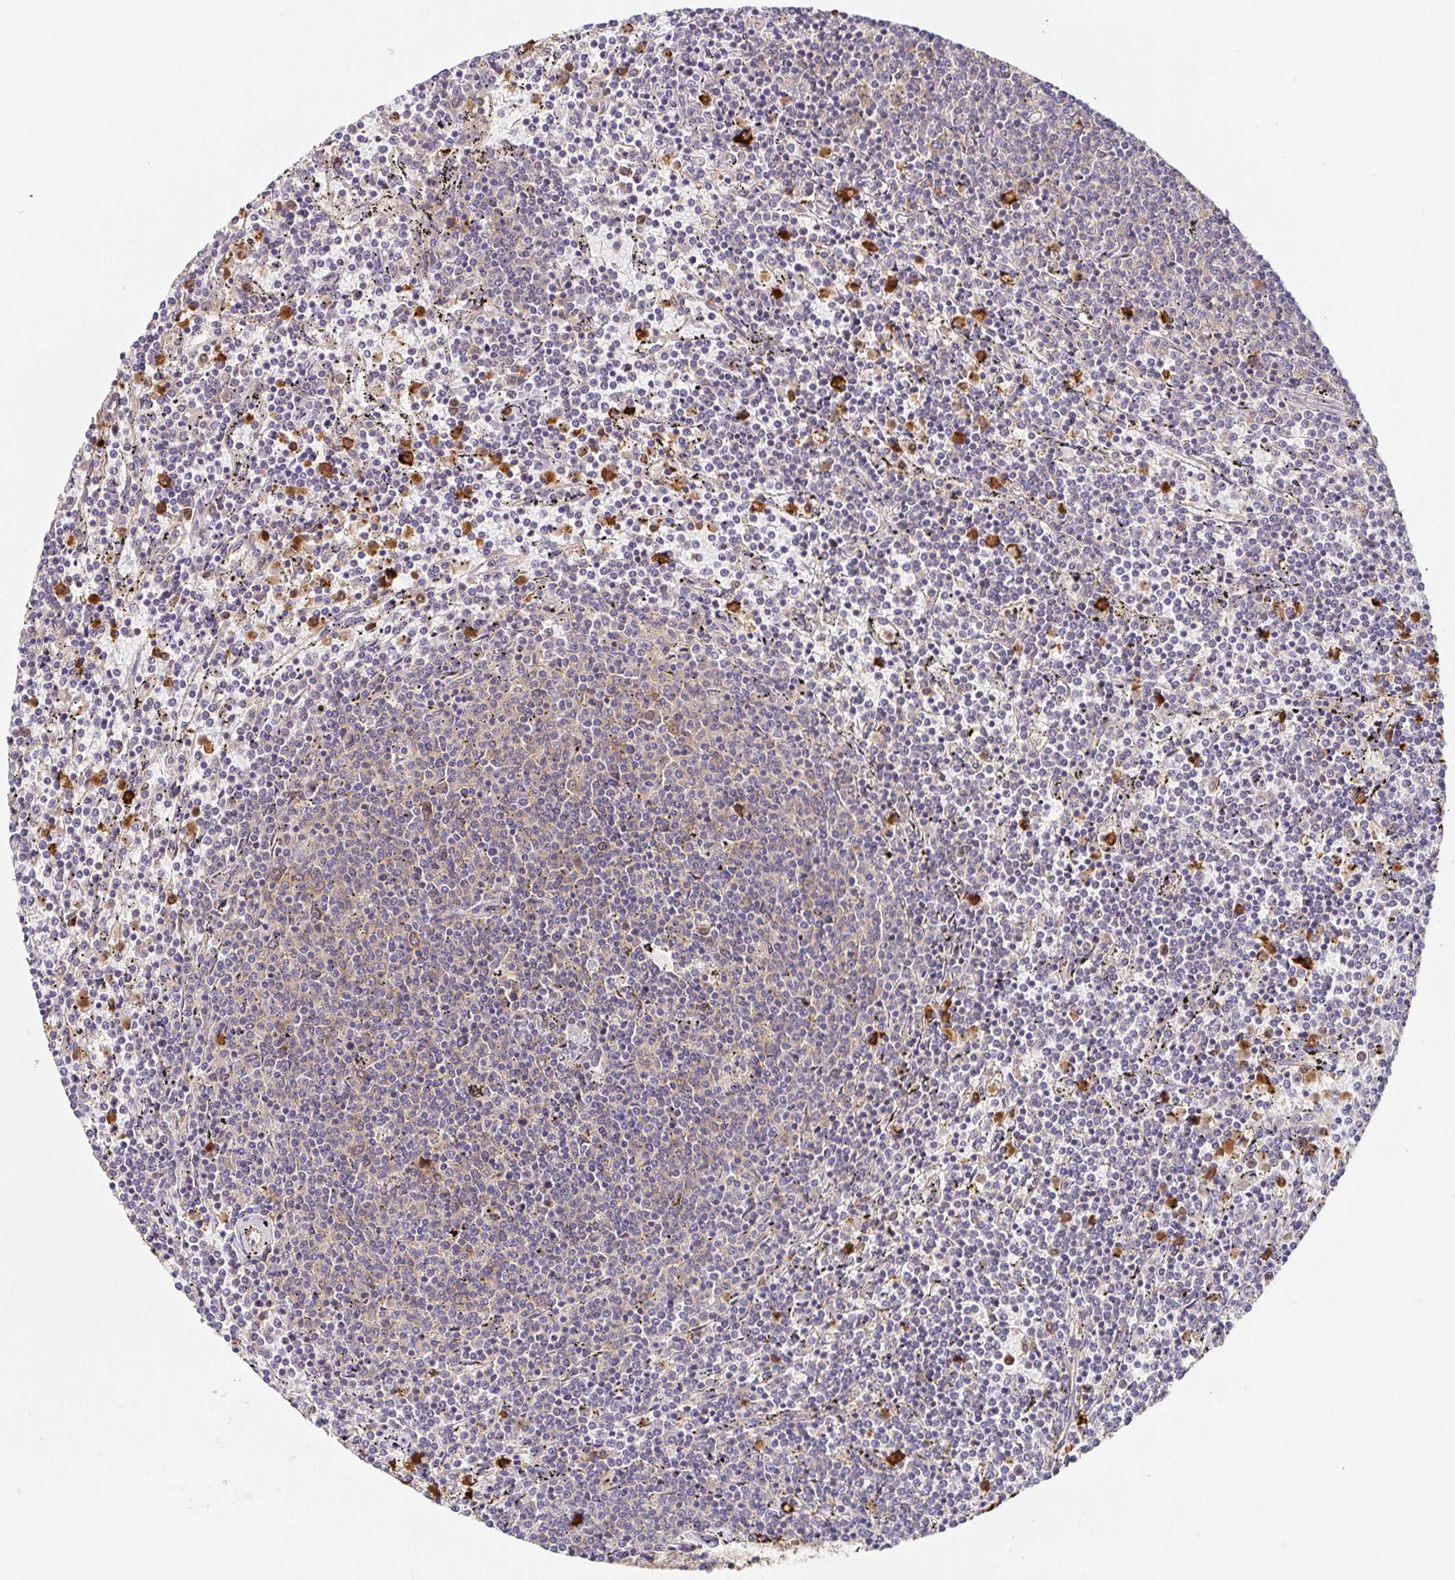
{"staining": {"intensity": "weak", "quantity": "<25%", "location": "cytoplasmic/membranous"}, "tissue": "lymphoma", "cell_type": "Tumor cells", "image_type": "cancer", "snomed": [{"axis": "morphology", "description": "Malignant lymphoma, non-Hodgkin's type, Low grade"}, {"axis": "topography", "description": "Spleen"}], "caption": "IHC of lymphoma shows no staining in tumor cells.", "gene": "PDPK1", "patient": {"sex": "female", "age": 50}}